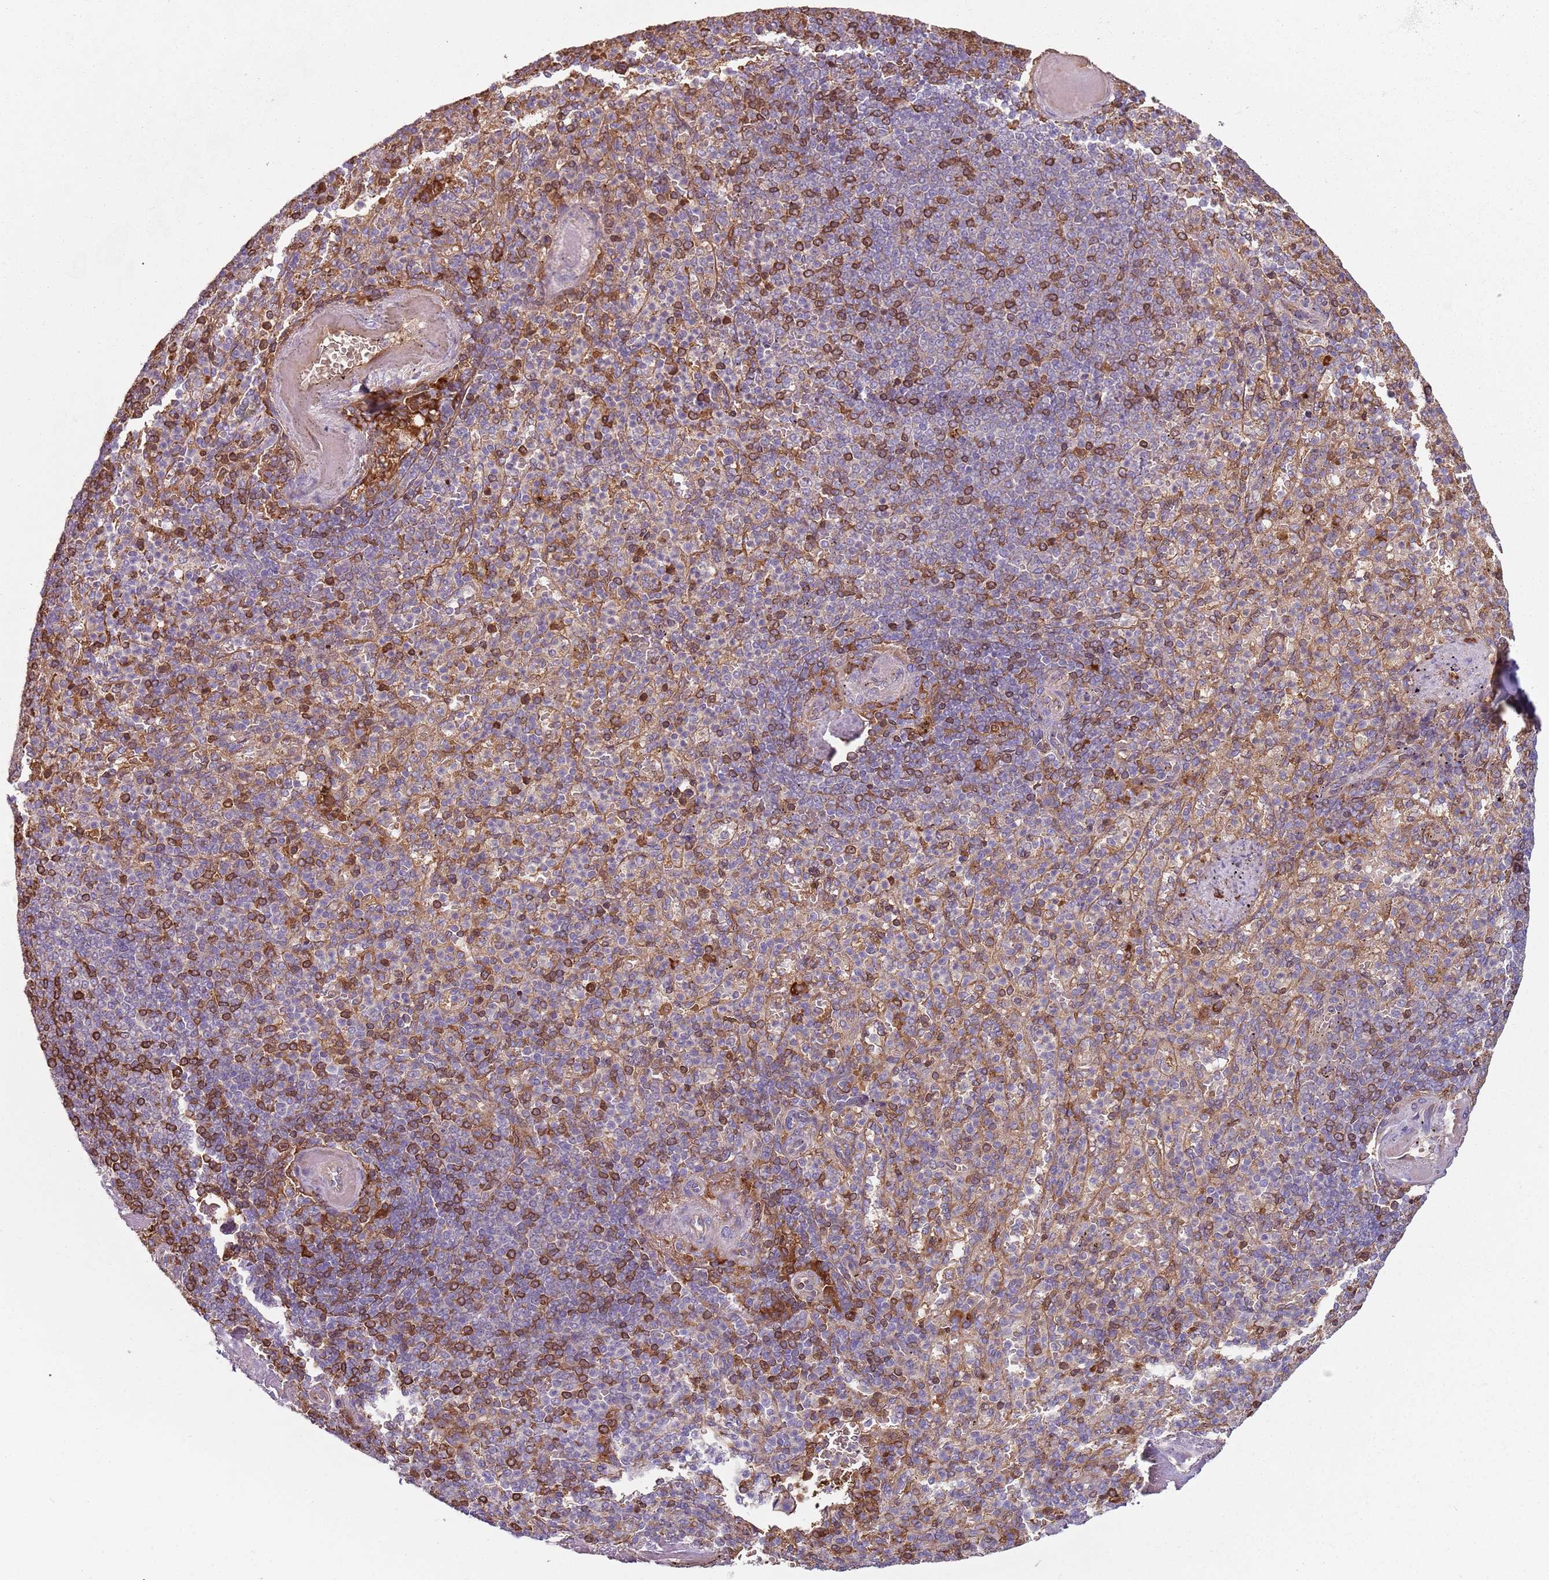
{"staining": {"intensity": "strong", "quantity": "<25%", "location": "cytoplasmic/membranous"}, "tissue": "spleen", "cell_type": "Cells in red pulp", "image_type": "normal", "snomed": [{"axis": "morphology", "description": "Normal tissue, NOS"}, {"axis": "topography", "description": "Spleen"}], "caption": "Immunohistochemistry photomicrograph of normal spleen: spleen stained using IHC shows medium levels of strong protein expression localized specifically in the cytoplasmic/membranous of cells in red pulp, appearing as a cytoplasmic/membranous brown color.", "gene": "SPATA2", "patient": {"sex": "female", "age": 74}}